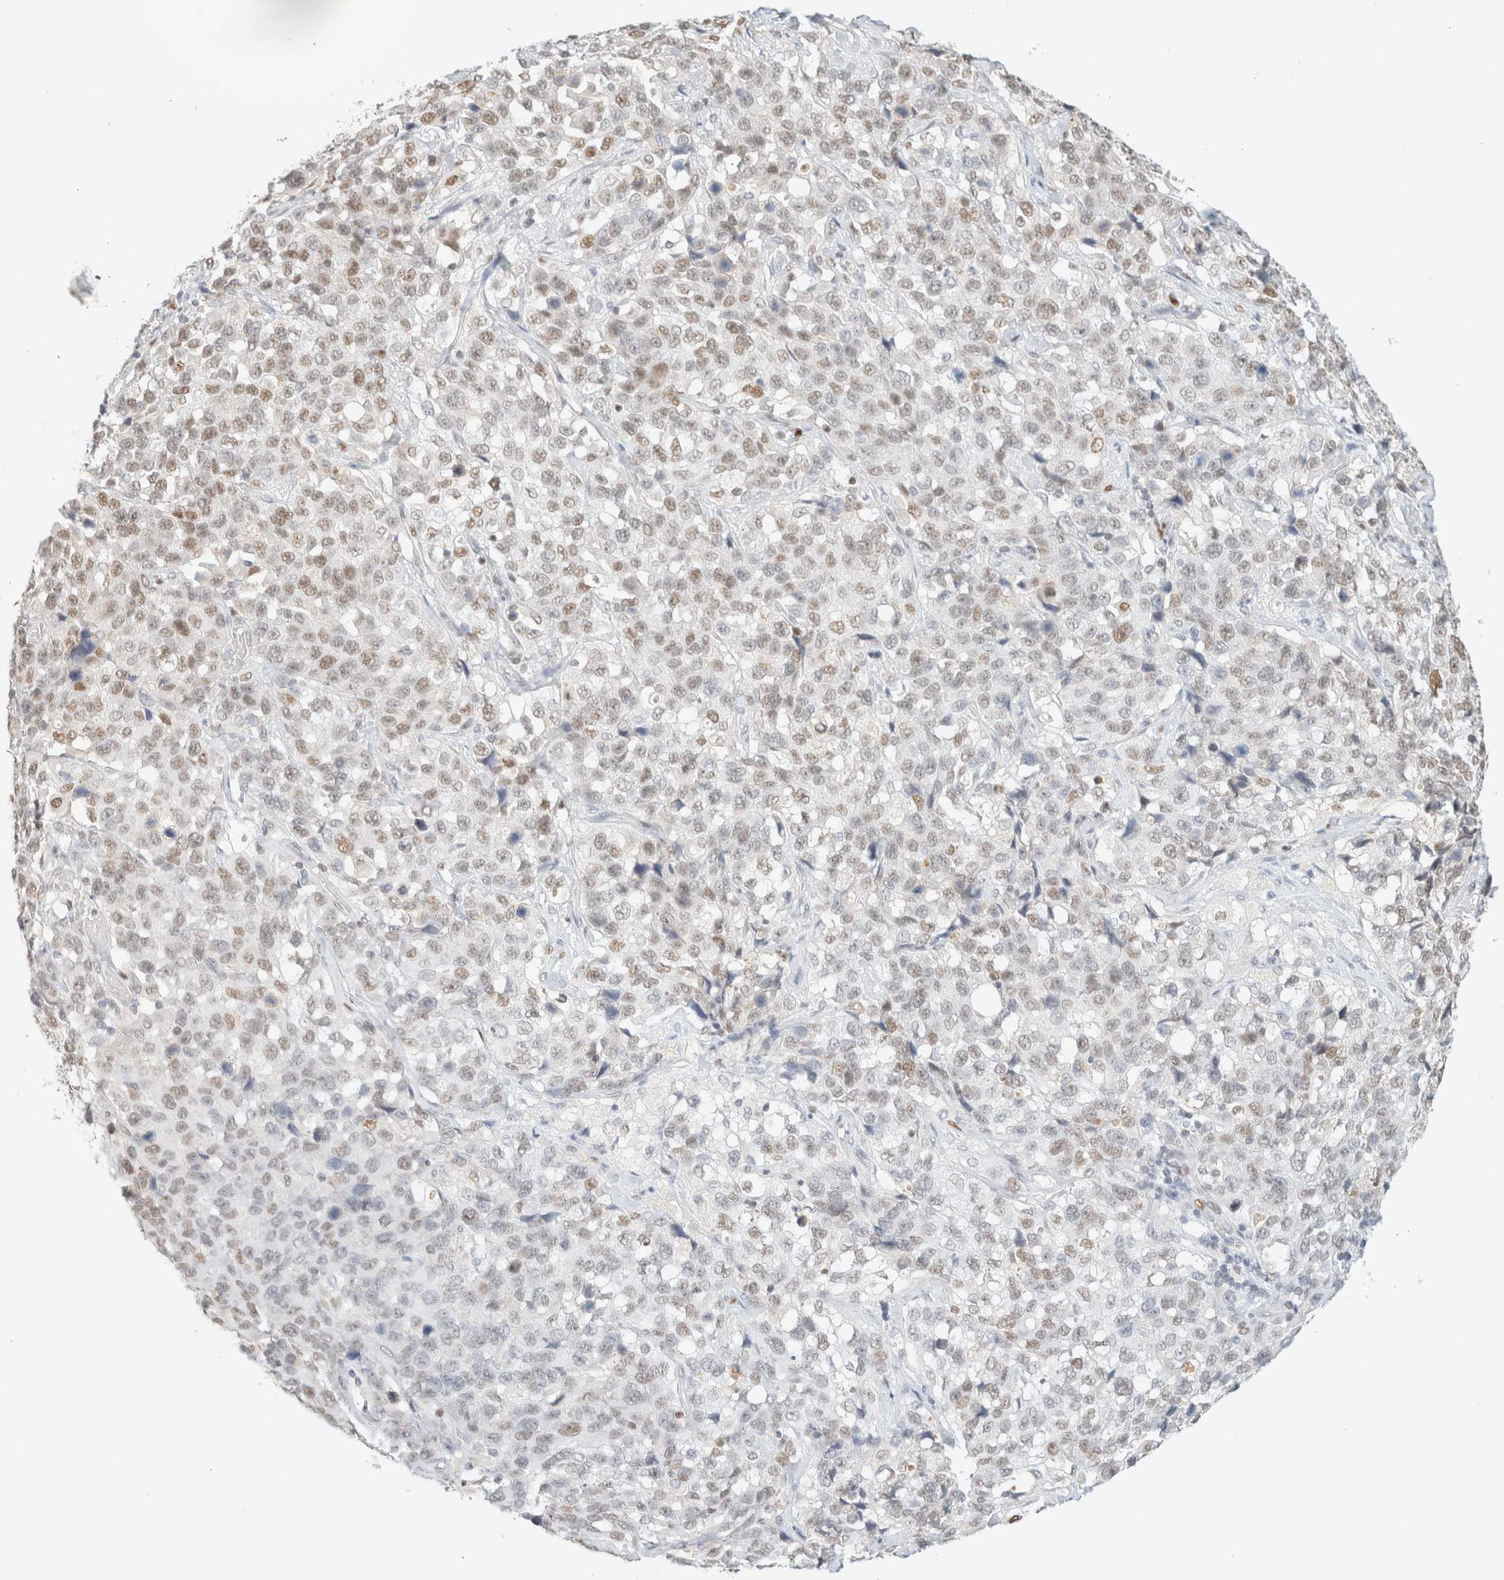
{"staining": {"intensity": "weak", "quantity": "25%-75%", "location": "nuclear"}, "tissue": "stomach cancer", "cell_type": "Tumor cells", "image_type": "cancer", "snomed": [{"axis": "morphology", "description": "Normal tissue, NOS"}, {"axis": "morphology", "description": "Adenocarcinoma, NOS"}, {"axis": "topography", "description": "Stomach"}], "caption": "Tumor cells demonstrate low levels of weak nuclear positivity in about 25%-75% of cells in human adenocarcinoma (stomach).", "gene": "DDB2", "patient": {"sex": "male", "age": 48}}